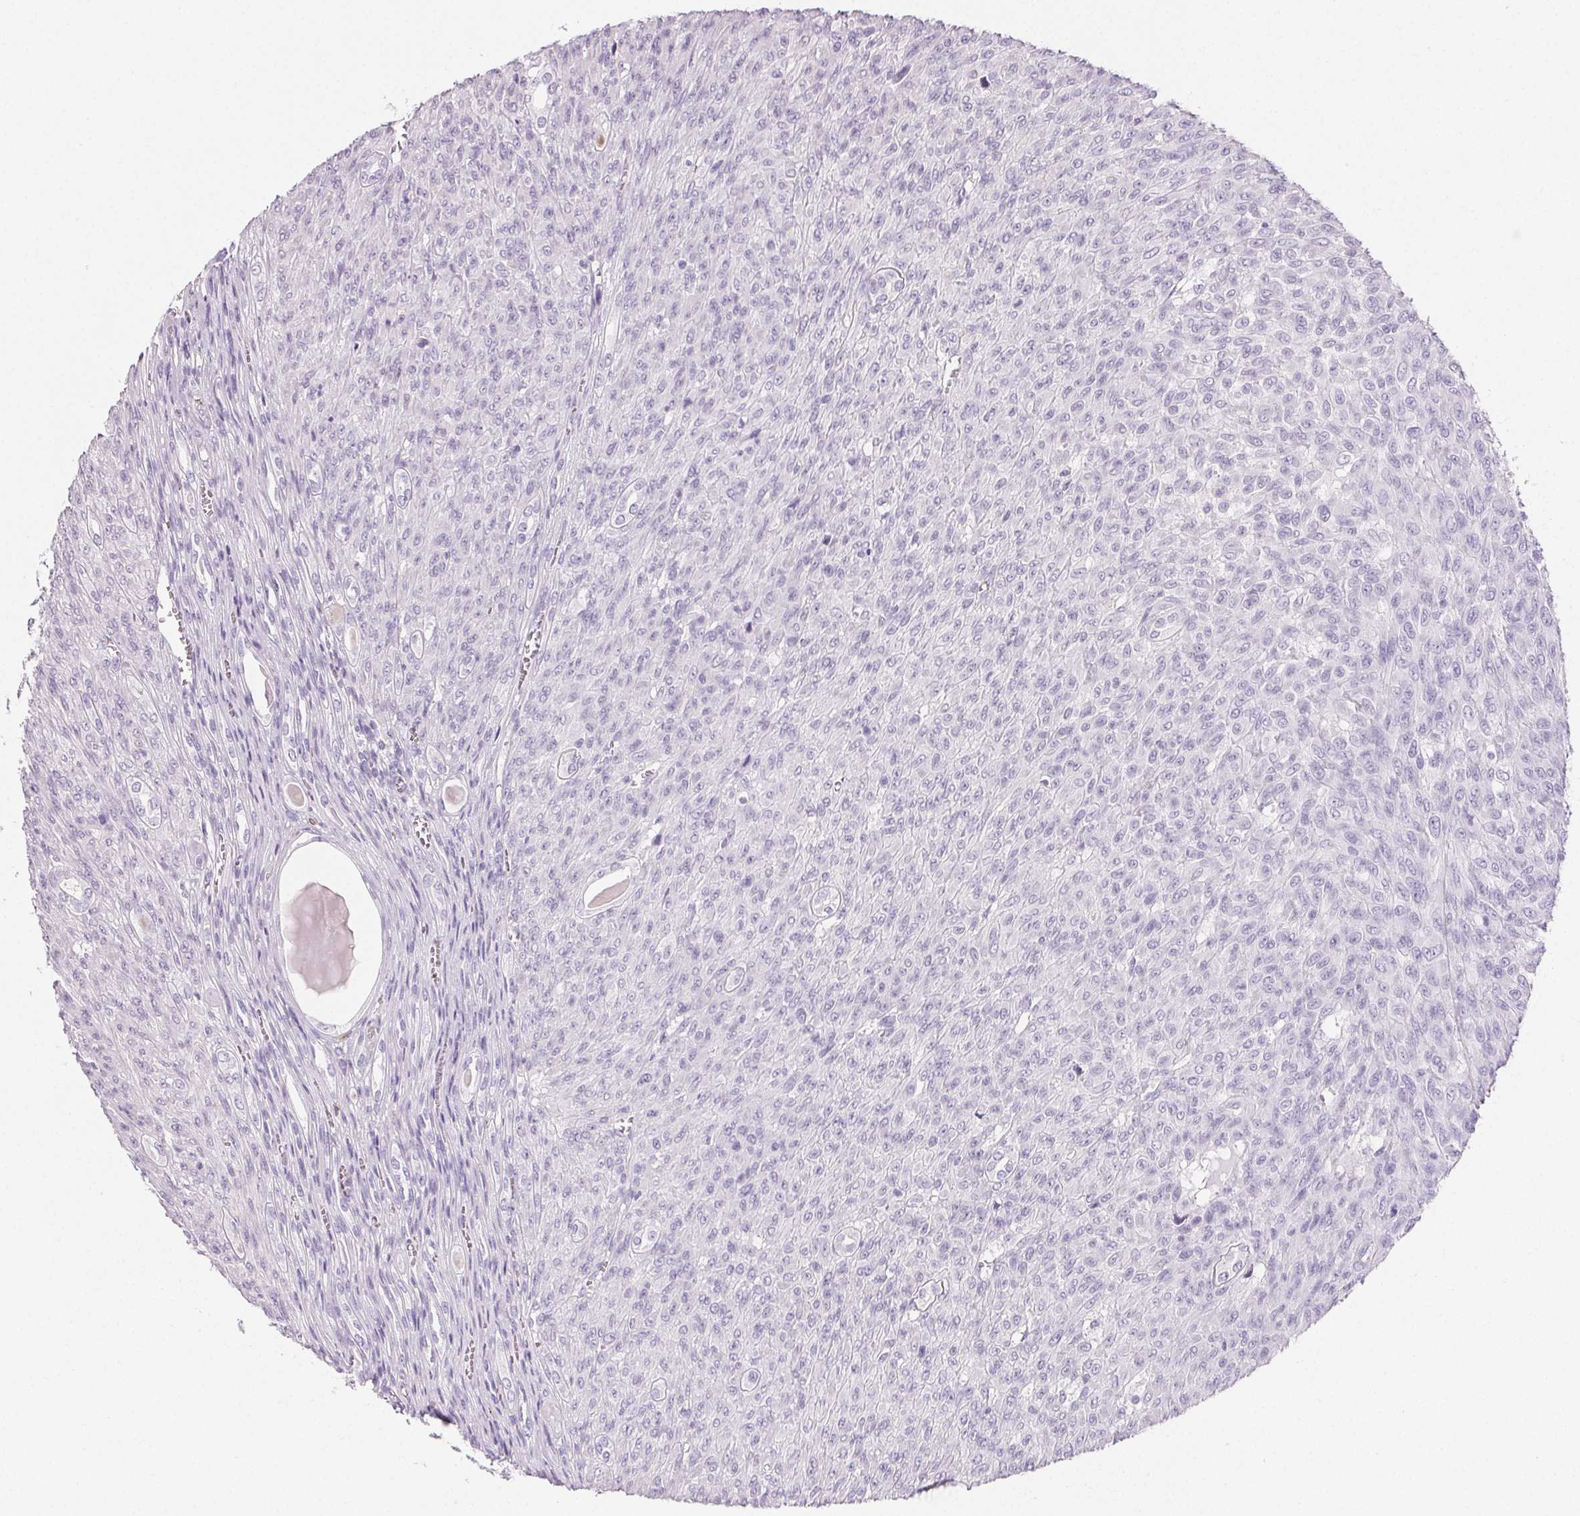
{"staining": {"intensity": "negative", "quantity": "none", "location": "none"}, "tissue": "renal cancer", "cell_type": "Tumor cells", "image_type": "cancer", "snomed": [{"axis": "morphology", "description": "Adenocarcinoma, NOS"}, {"axis": "topography", "description": "Kidney"}], "caption": "Renal cancer was stained to show a protein in brown. There is no significant positivity in tumor cells.", "gene": "PRSS3", "patient": {"sex": "male", "age": 58}}